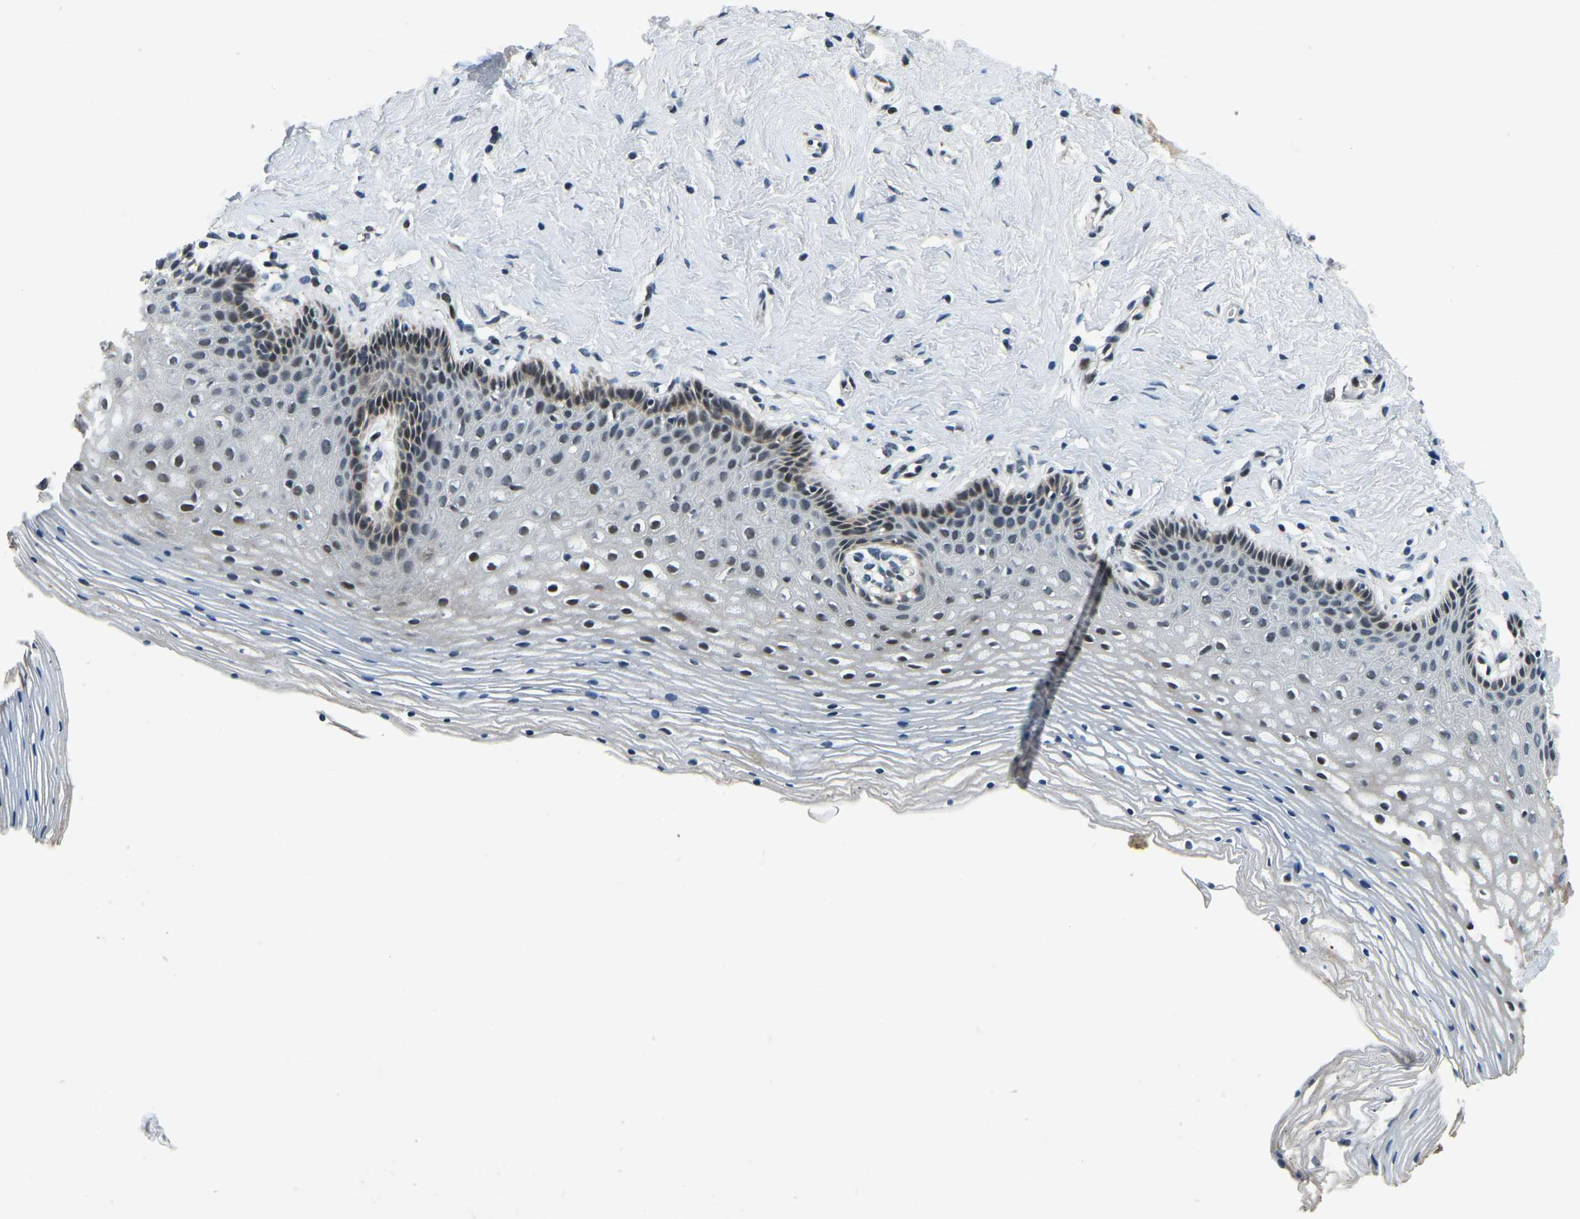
{"staining": {"intensity": "moderate", "quantity": "<25%", "location": "nuclear"}, "tissue": "vagina", "cell_type": "Squamous epithelial cells", "image_type": "normal", "snomed": [{"axis": "morphology", "description": "Normal tissue, NOS"}, {"axis": "topography", "description": "Vagina"}], "caption": "Immunohistochemical staining of unremarkable human vagina shows moderate nuclear protein positivity in approximately <25% of squamous epithelial cells.", "gene": "ING2", "patient": {"sex": "female", "age": 32}}